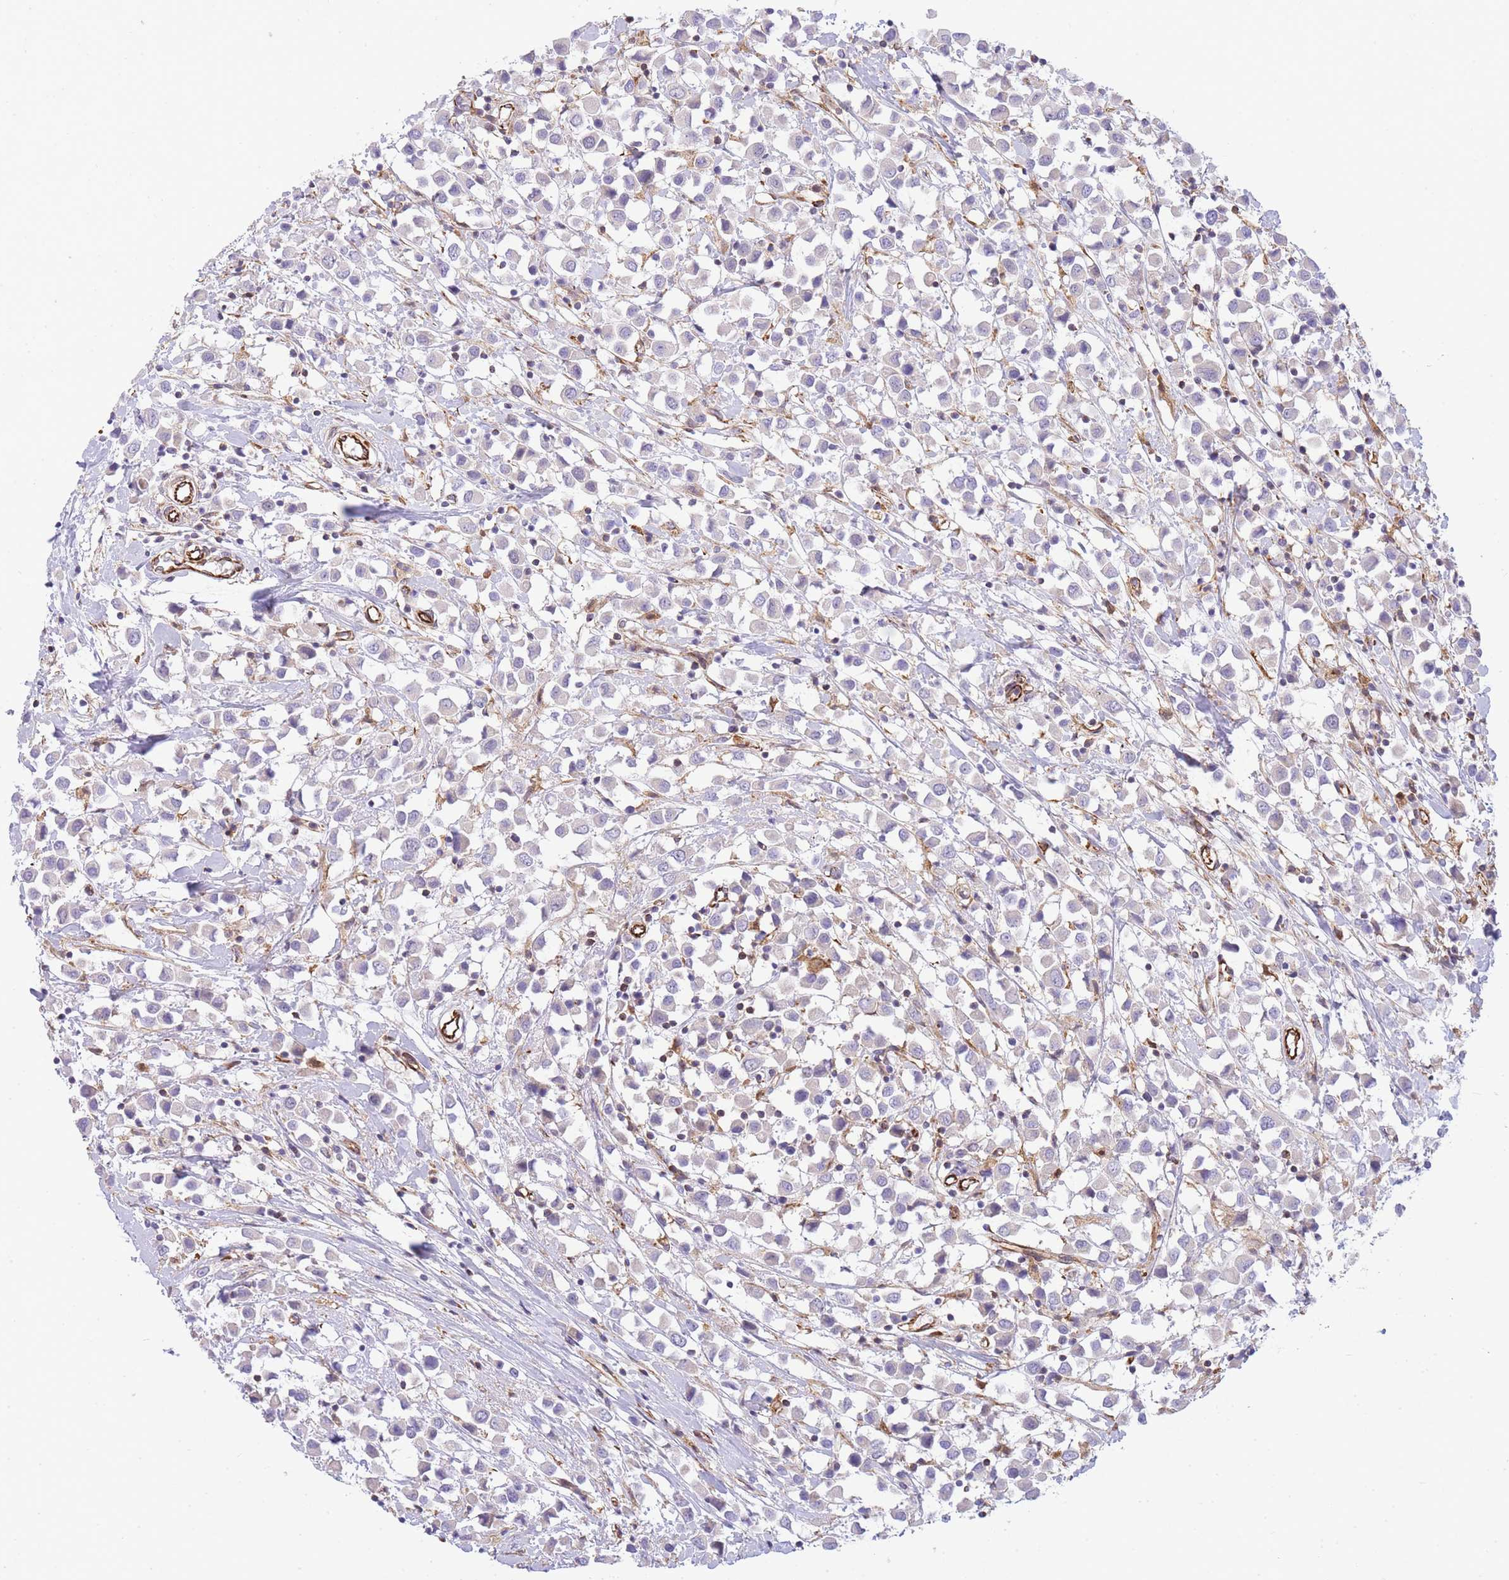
{"staining": {"intensity": "negative", "quantity": "none", "location": "none"}, "tissue": "breast cancer", "cell_type": "Tumor cells", "image_type": "cancer", "snomed": [{"axis": "morphology", "description": "Duct carcinoma"}, {"axis": "topography", "description": "Breast"}], "caption": "Human breast invasive ductal carcinoma stained for a protein using IHC demonstrates no positivity in tumor cells.", "gene": "ECPAS", "patient": {"sex": "female", "age": 61}}